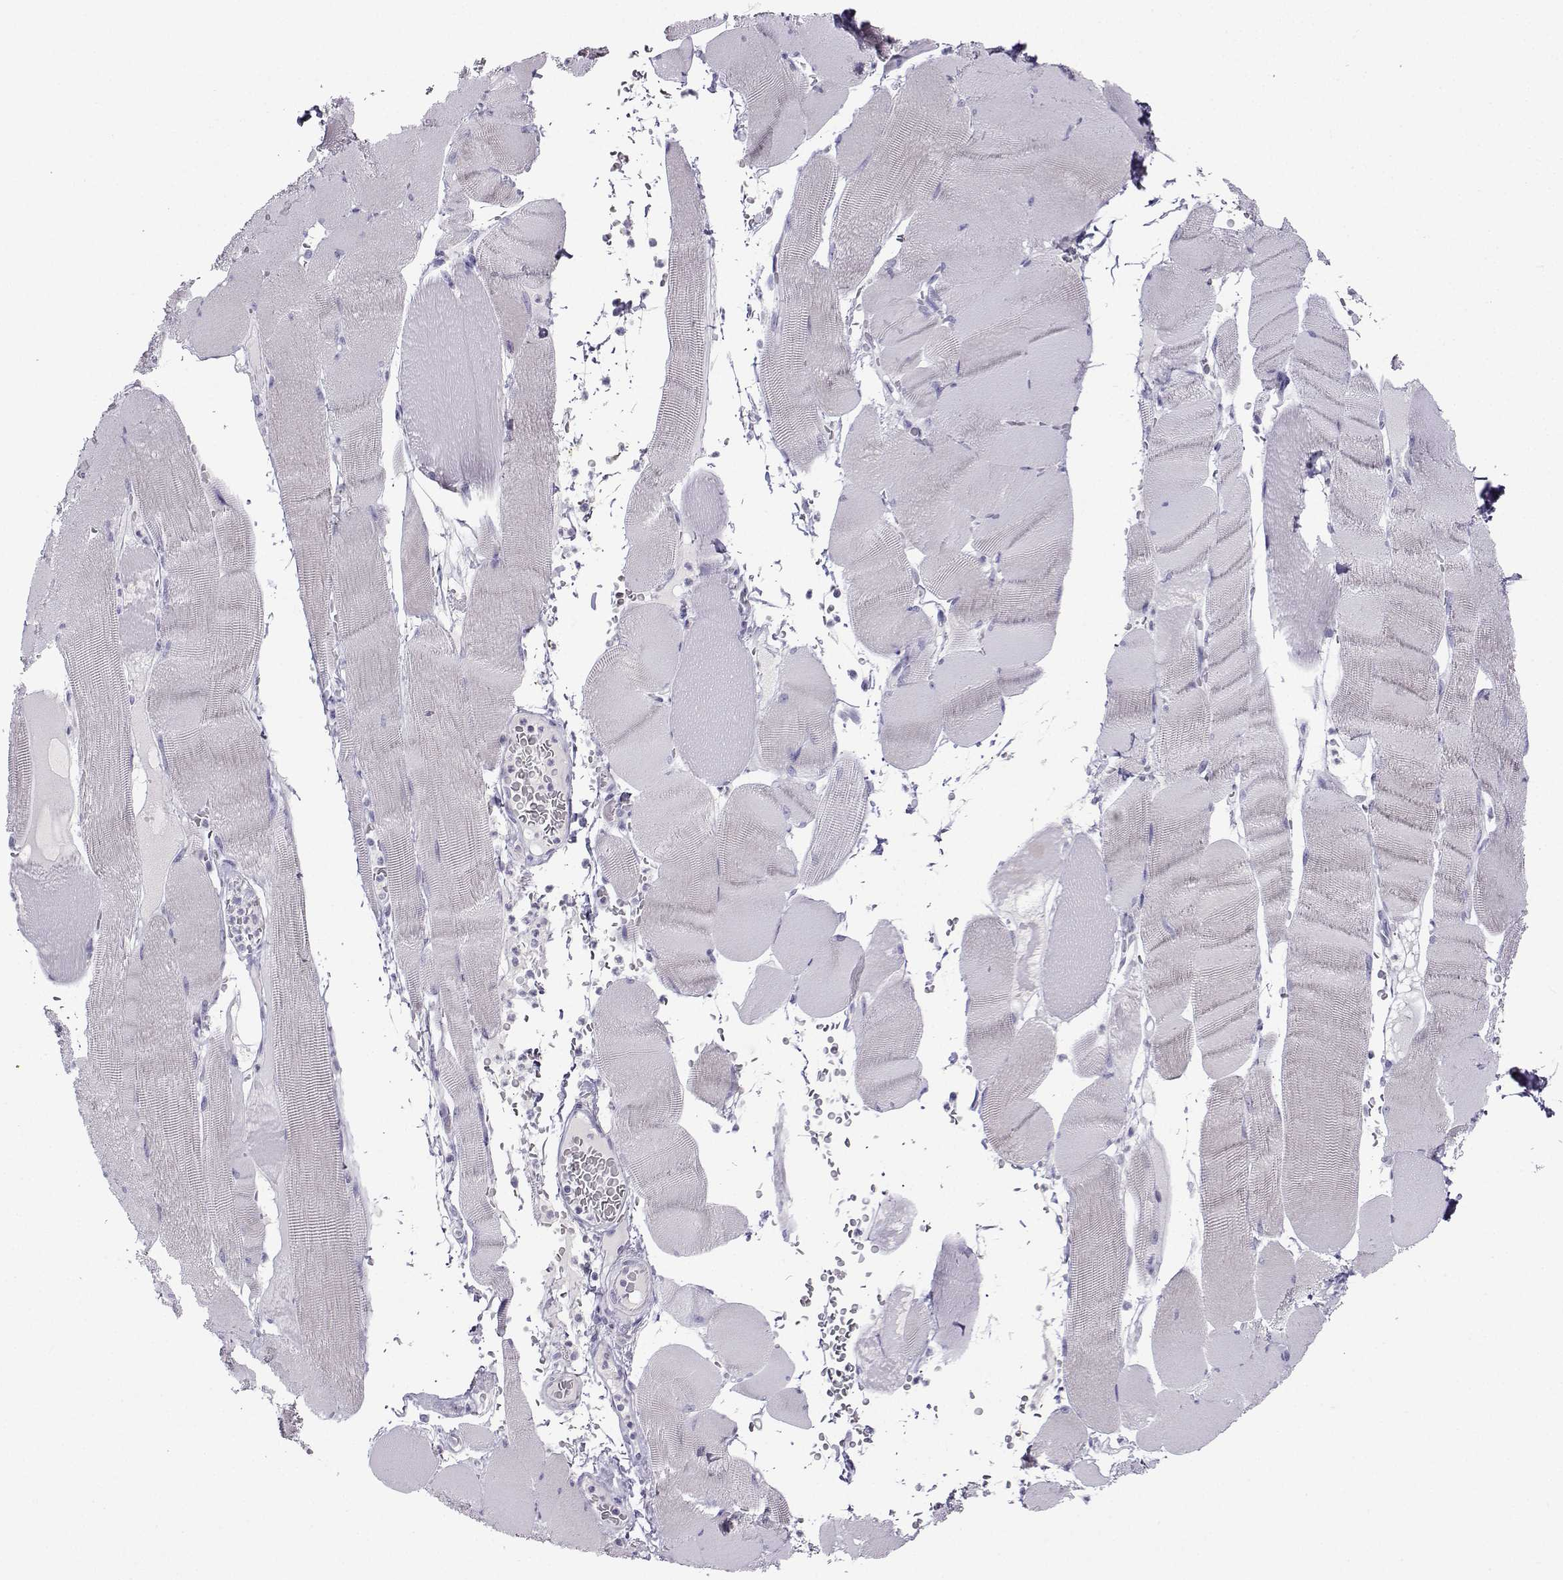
{"staining": {"intensity": "negative", "quantity": "none", "location": "none"}, "tissue": "skeletal muscle", "cell_type": "Myocytes", "image_type": "normal", "snomed": [{"axis": "morphology", "description": "Normal tissue, NOS"}, {"axis": "topography", "description": "Skeletal muscle"}], "caption": "The micrograph reveals no significant positivity in myocytes of skeletal muscle.", "gene": "FBXO24", "patient": {"sex": "male", "age": 56}}